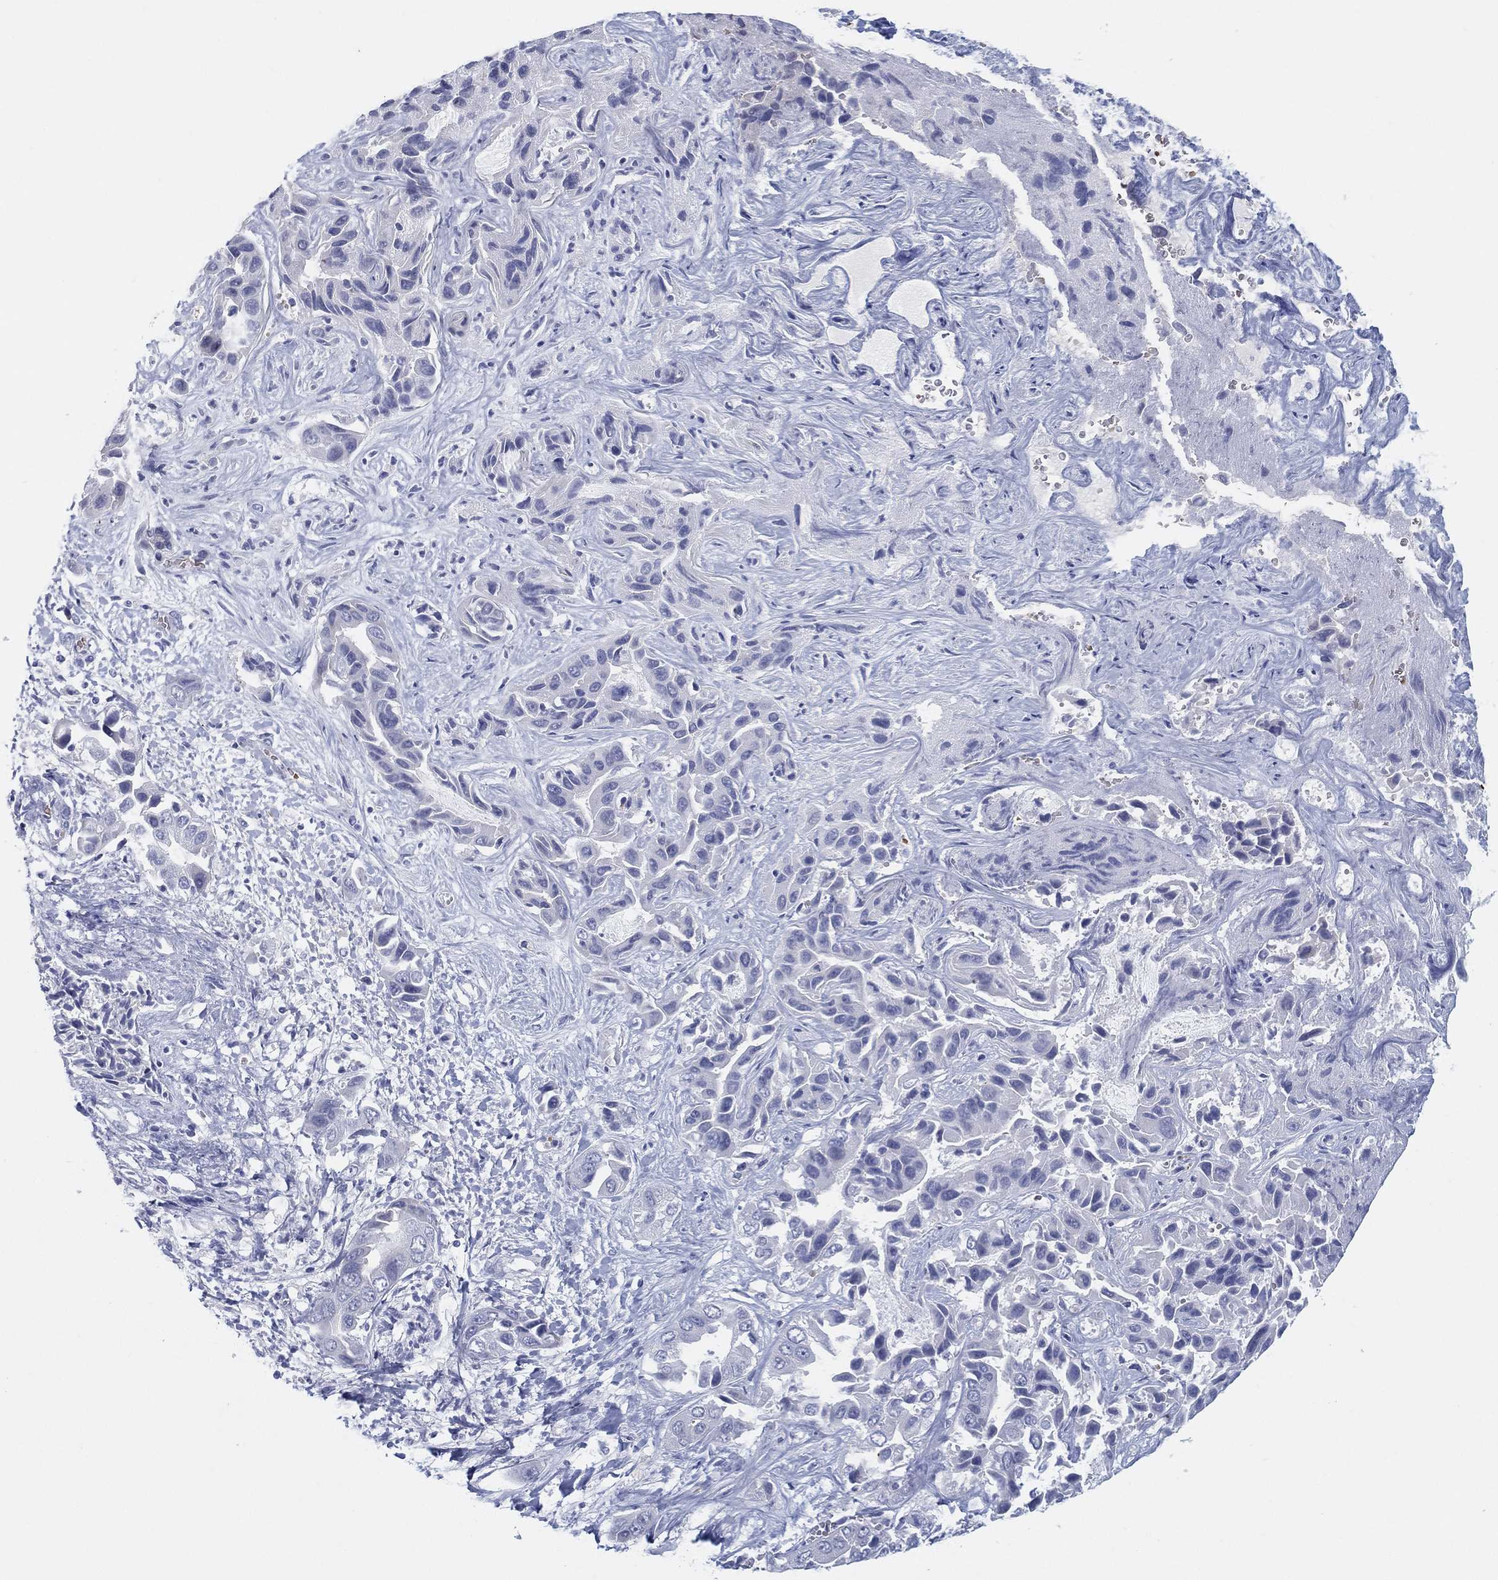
{"staining": {"intensity": "negative", "quantity": "none", "location": "none"}, "tissue": "liver cancer", "cell_type": "Tumor cells", "image_type": "cancer", "snomed": [{"axis": "morphology", "description": "Cholangiocarcinoma"}, {"axis": "topography", "description": "Liver"}], "caption": "Immunohistochemistry photomicrograph of liver cholangiocarcinoma stained for a protein (brown), which exhibits no staining in tumor cells.", "gene": "HEATR4", "patient": {"sex": "female", "age": 52}}